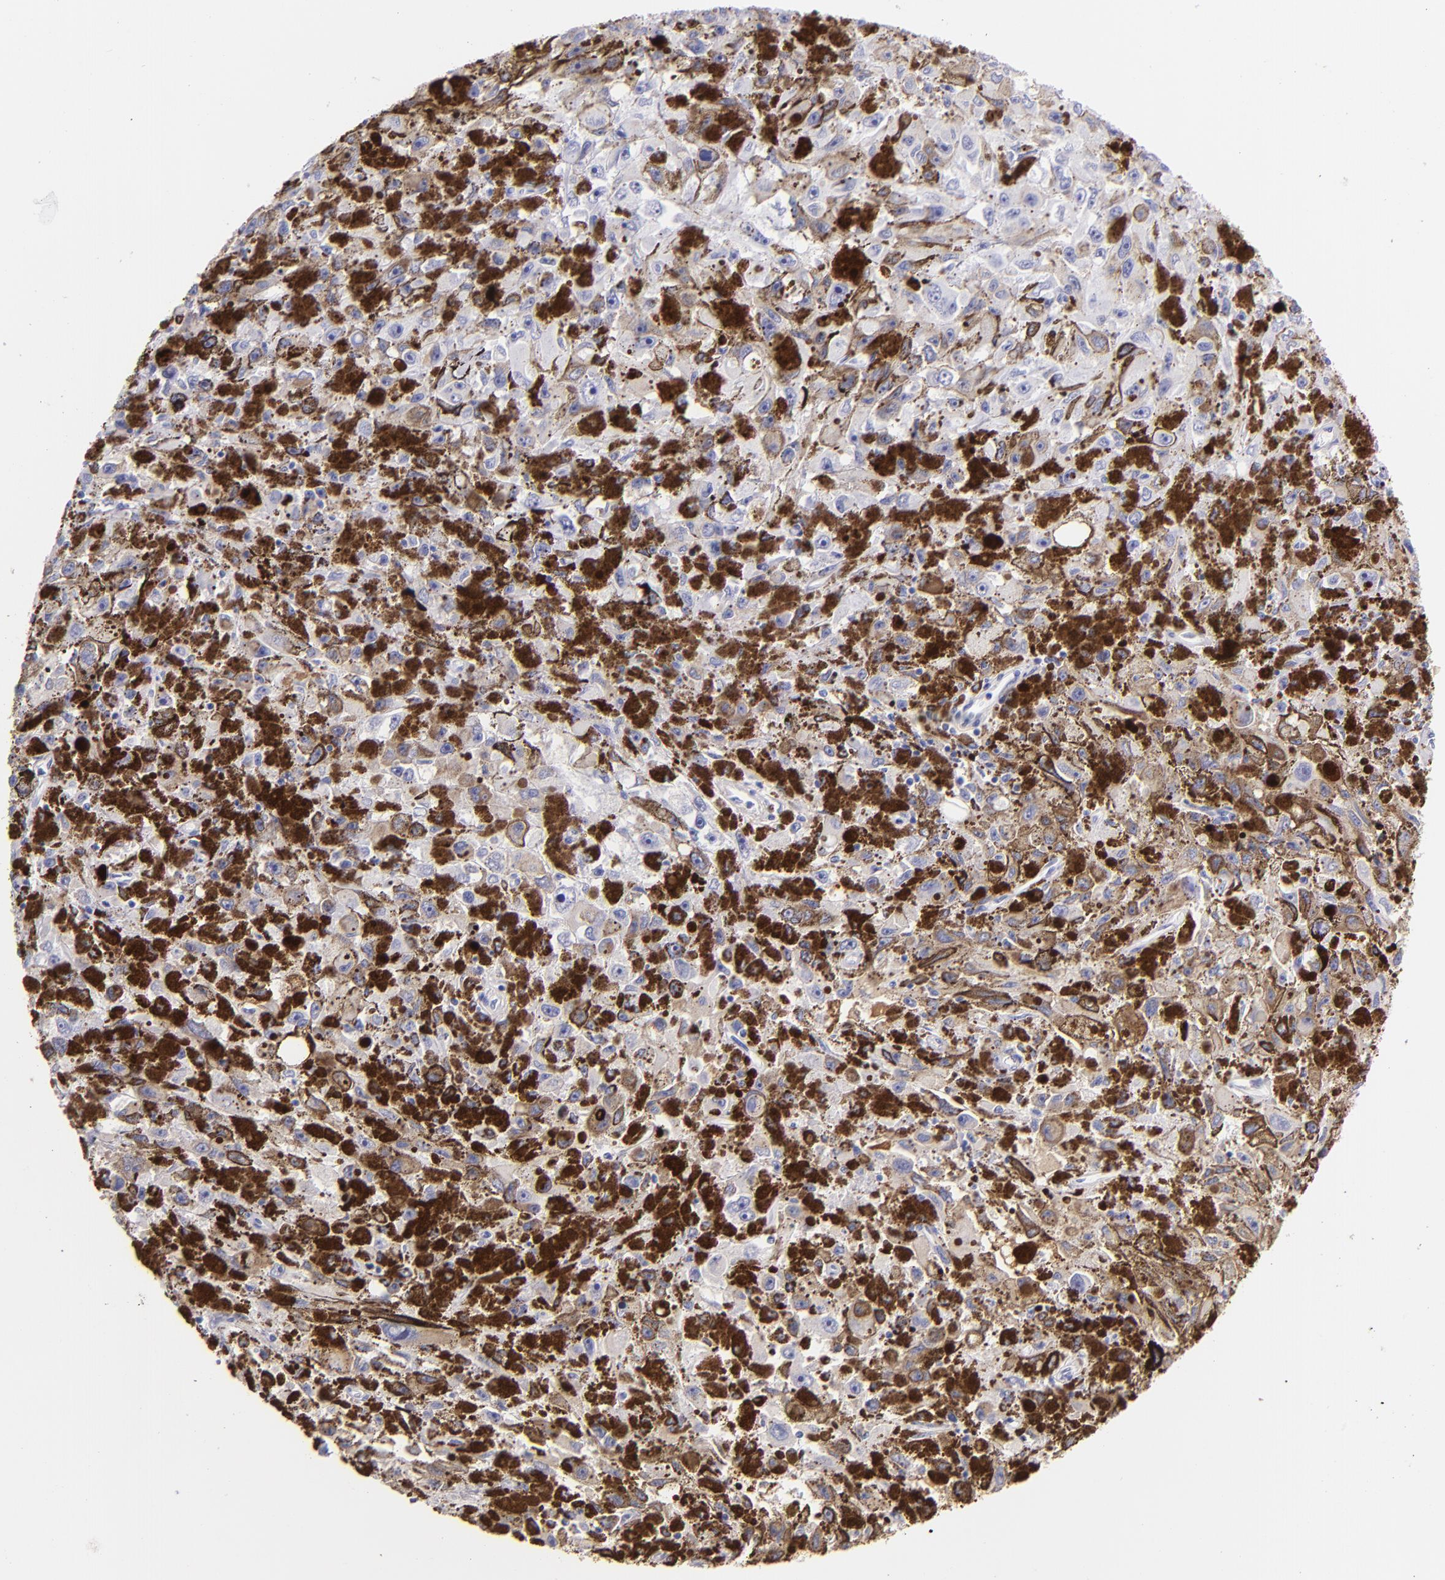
{"staining": {"intensity": "negative", "quantity": "none", "location": "none"}, "tissue": "melanoma", "cell_type": "Tumor cells", "image_type": "cancer", "snomed": [{"axis": "morphology", "description": "Malignant melanoma, NOS"}, {"axis": "topography", "description": "Skin"}], "caption": "A high-resolution photomicrograph shows IHC staining of malignant melanoma, which exhibits no significant positivity in tumor cells.", "gene": "FGB", "patient": {"sex": "female", "age": 104}}